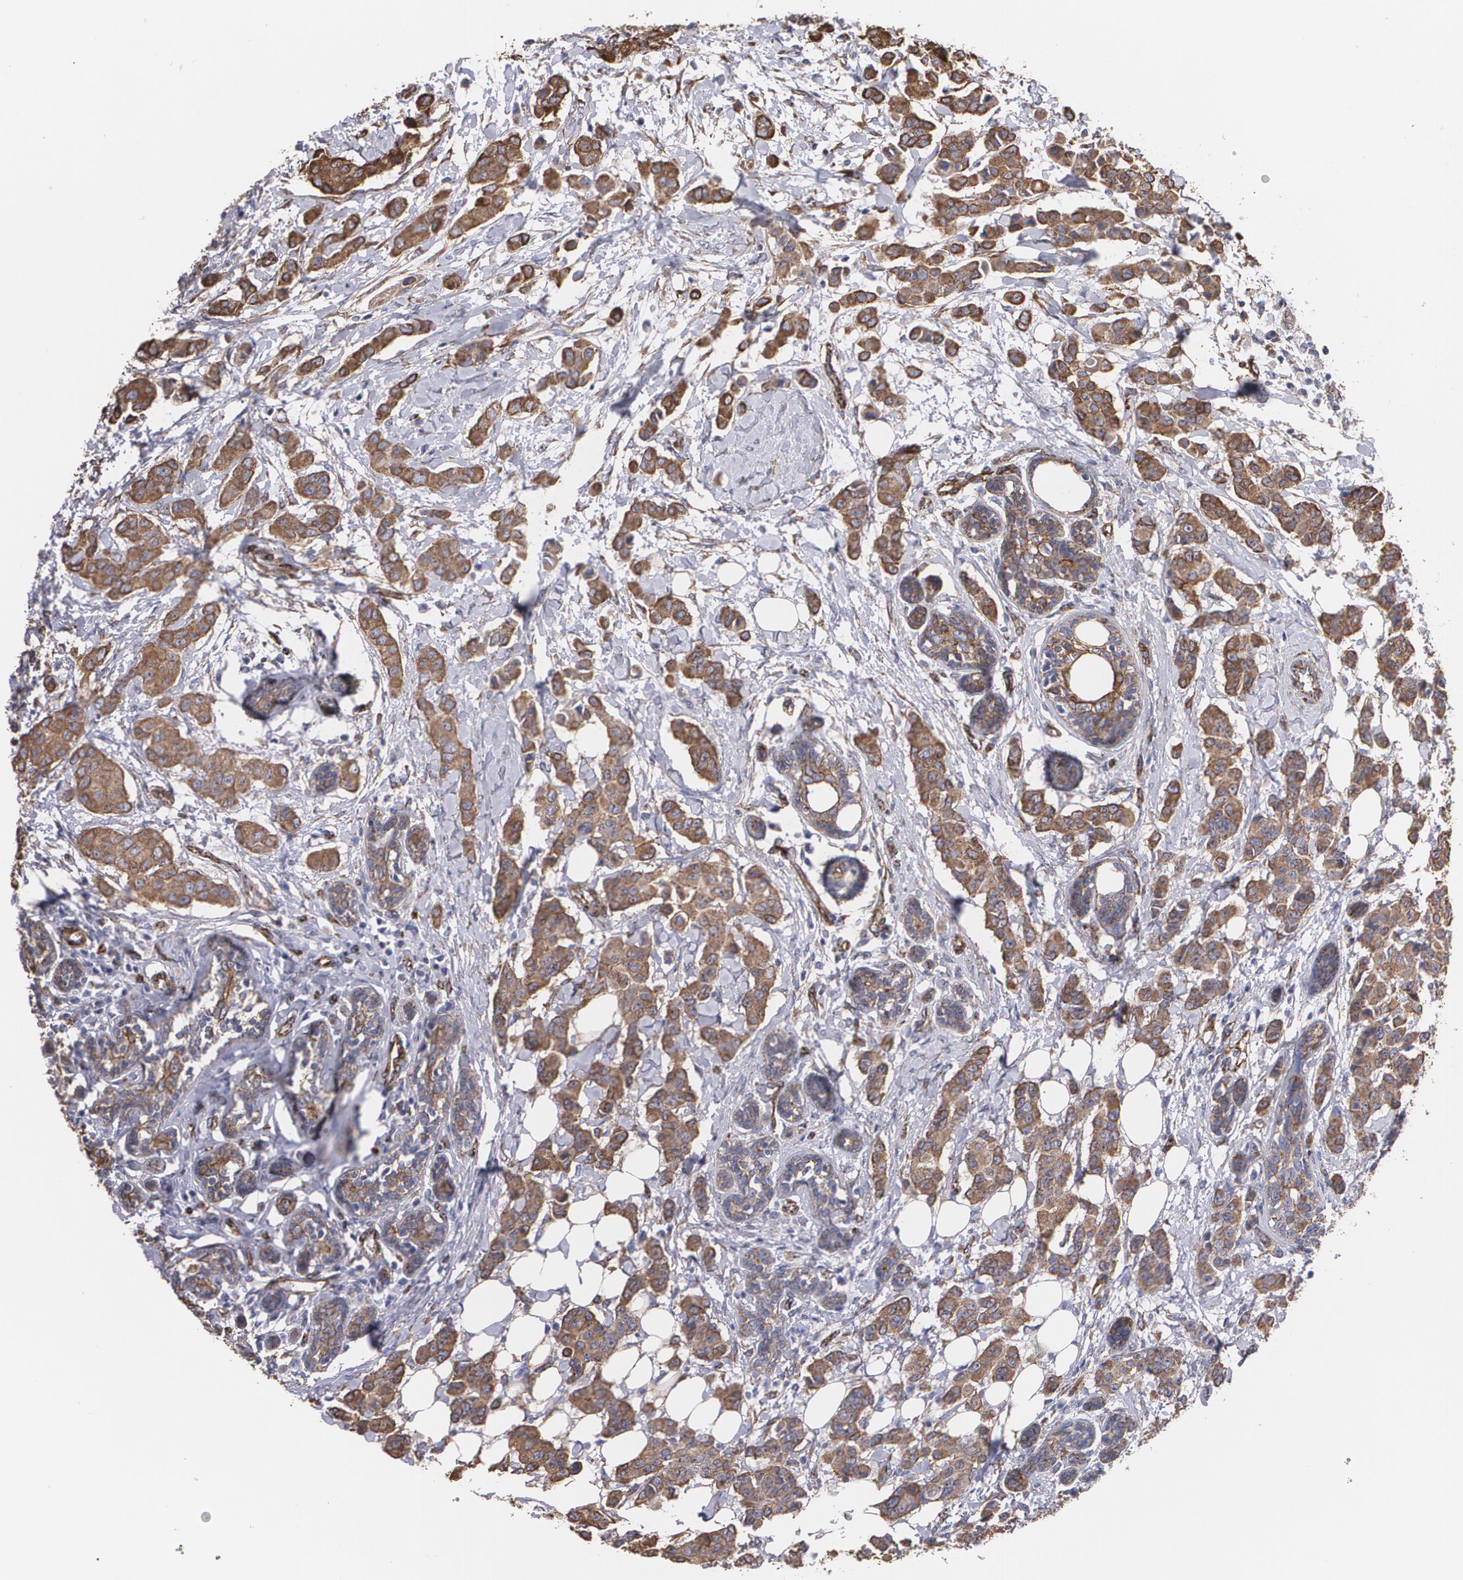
{"staining": {"intensity": "strong", "quantity": ">75%", "location": "cytoplasmic/membranous"}, "tissue": "breast cancer", "cell_type": "Tumor cells", "image_type": "cancer", "snomed": [{"axis": "morphology", "description": "Duct carcinoma"}, {"axis": "topography", "description": "Breast"}], "caption": "A high-resolution photomicrograph shows immunohistochemistry staining of breast infiltrating ductal carcinoma, which exhibits strong cytoplasmic/membranous positivity in about >75% of tumor cells. (DAB IHC, brown staining for protein, blue staining for nuclei).", "gene": "TJP1", "patient": {"sex": "female", "age": 40}}